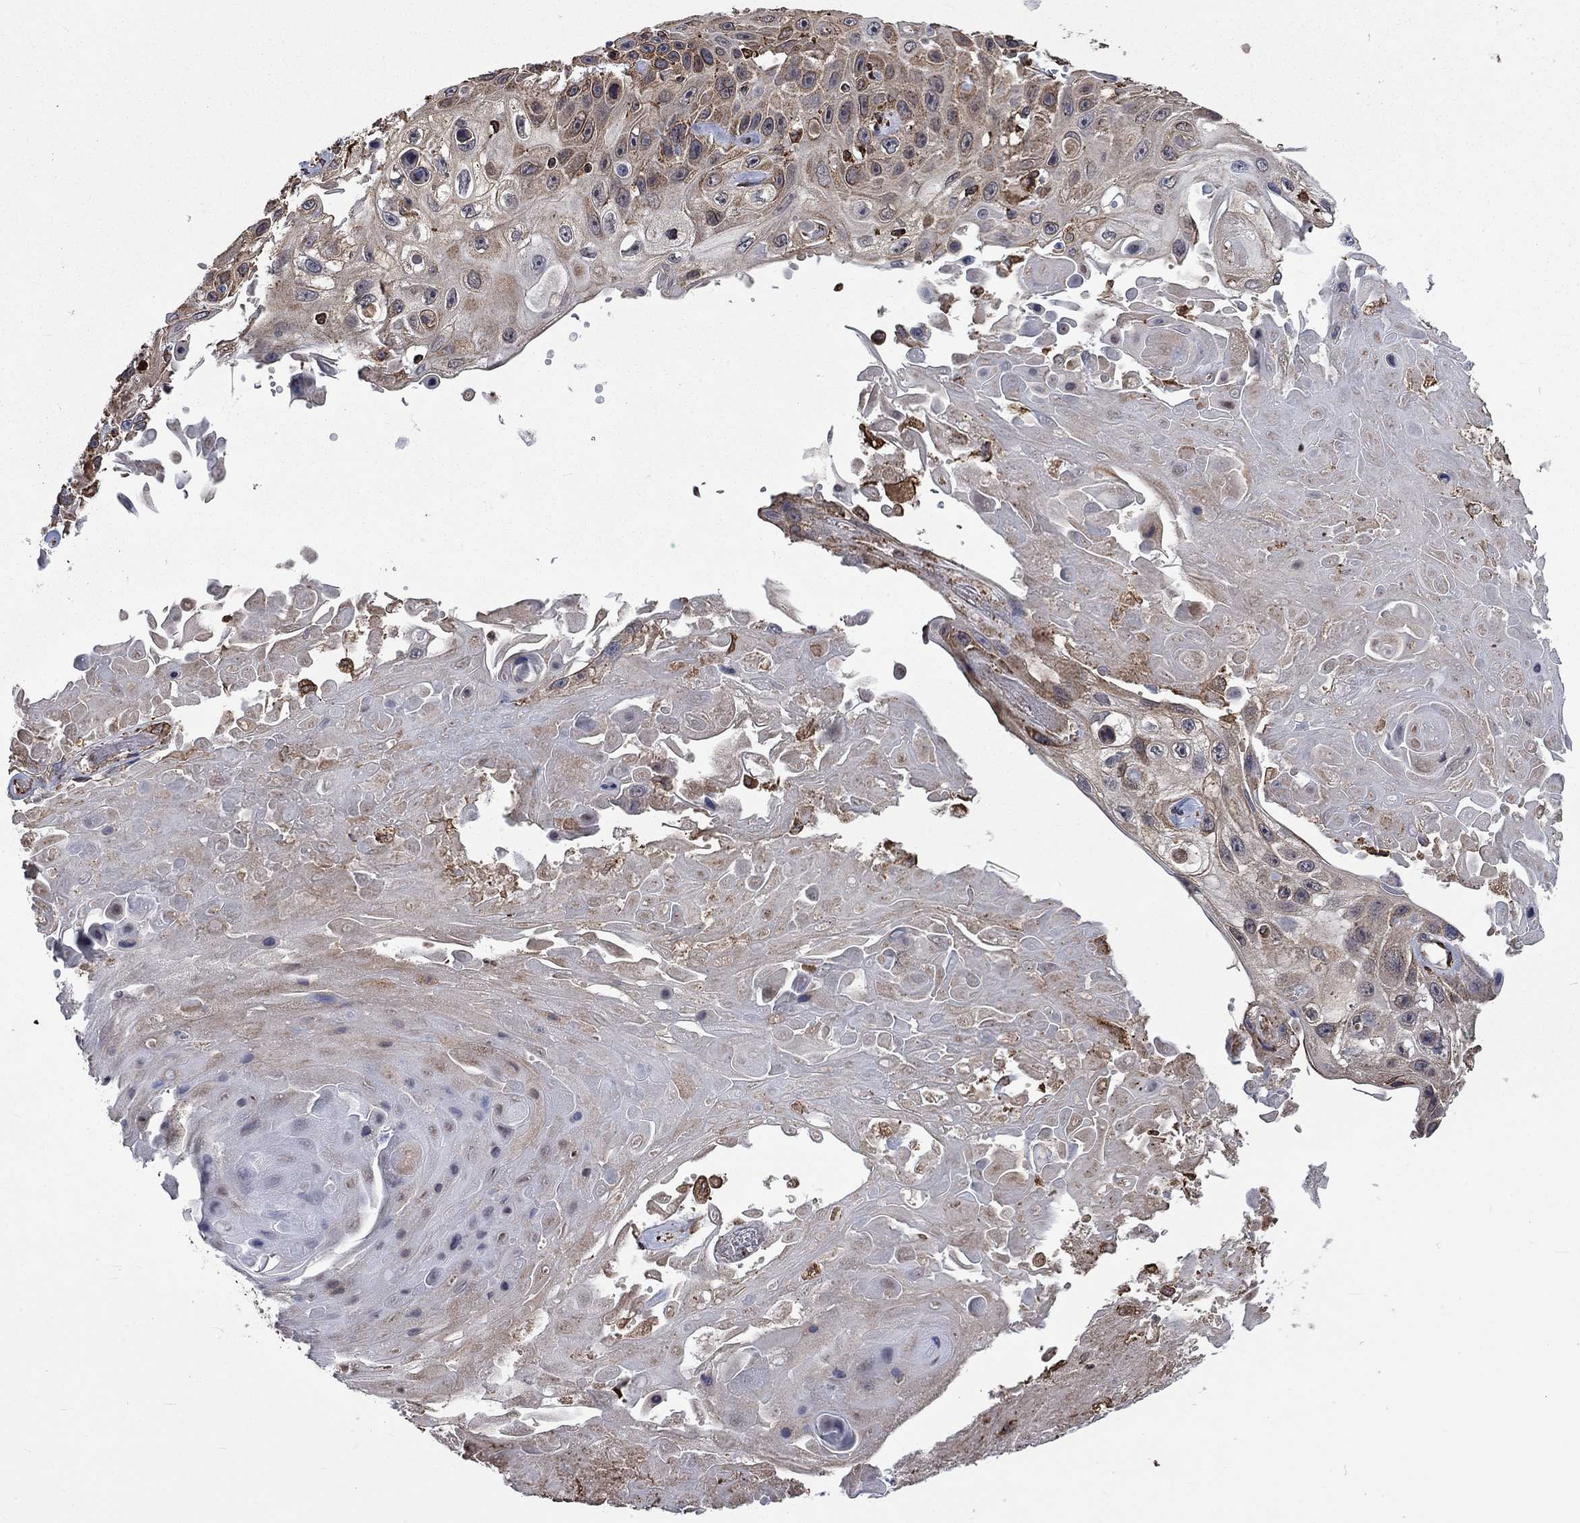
{"staining": {"intensity": "weak", "quantity": "25%-75%", "location": "cytoplasmic/membranous"}, "tissue": "skin cancer", "cell_type": "Tumor cells", "image_type": "cancer", "snomed": [{"axis": "morphology", "description": "Squamous cell carcinoma, NOS"}, {"axis": "topography", "description": "Skin"}], "caption": "High-power microscopy captured an IHC histopathology image of skin squamous cell carcinoma, revealing weak cytoplasmic/membranous expression in about 25%-75% of tumor cells. Using DAB (brown) and hematoxylin (blue) stains, captured at high magnification using brightfield microscopy.", "gene": "ESRRA", "patient": {"sex": "male", "age": 82}}